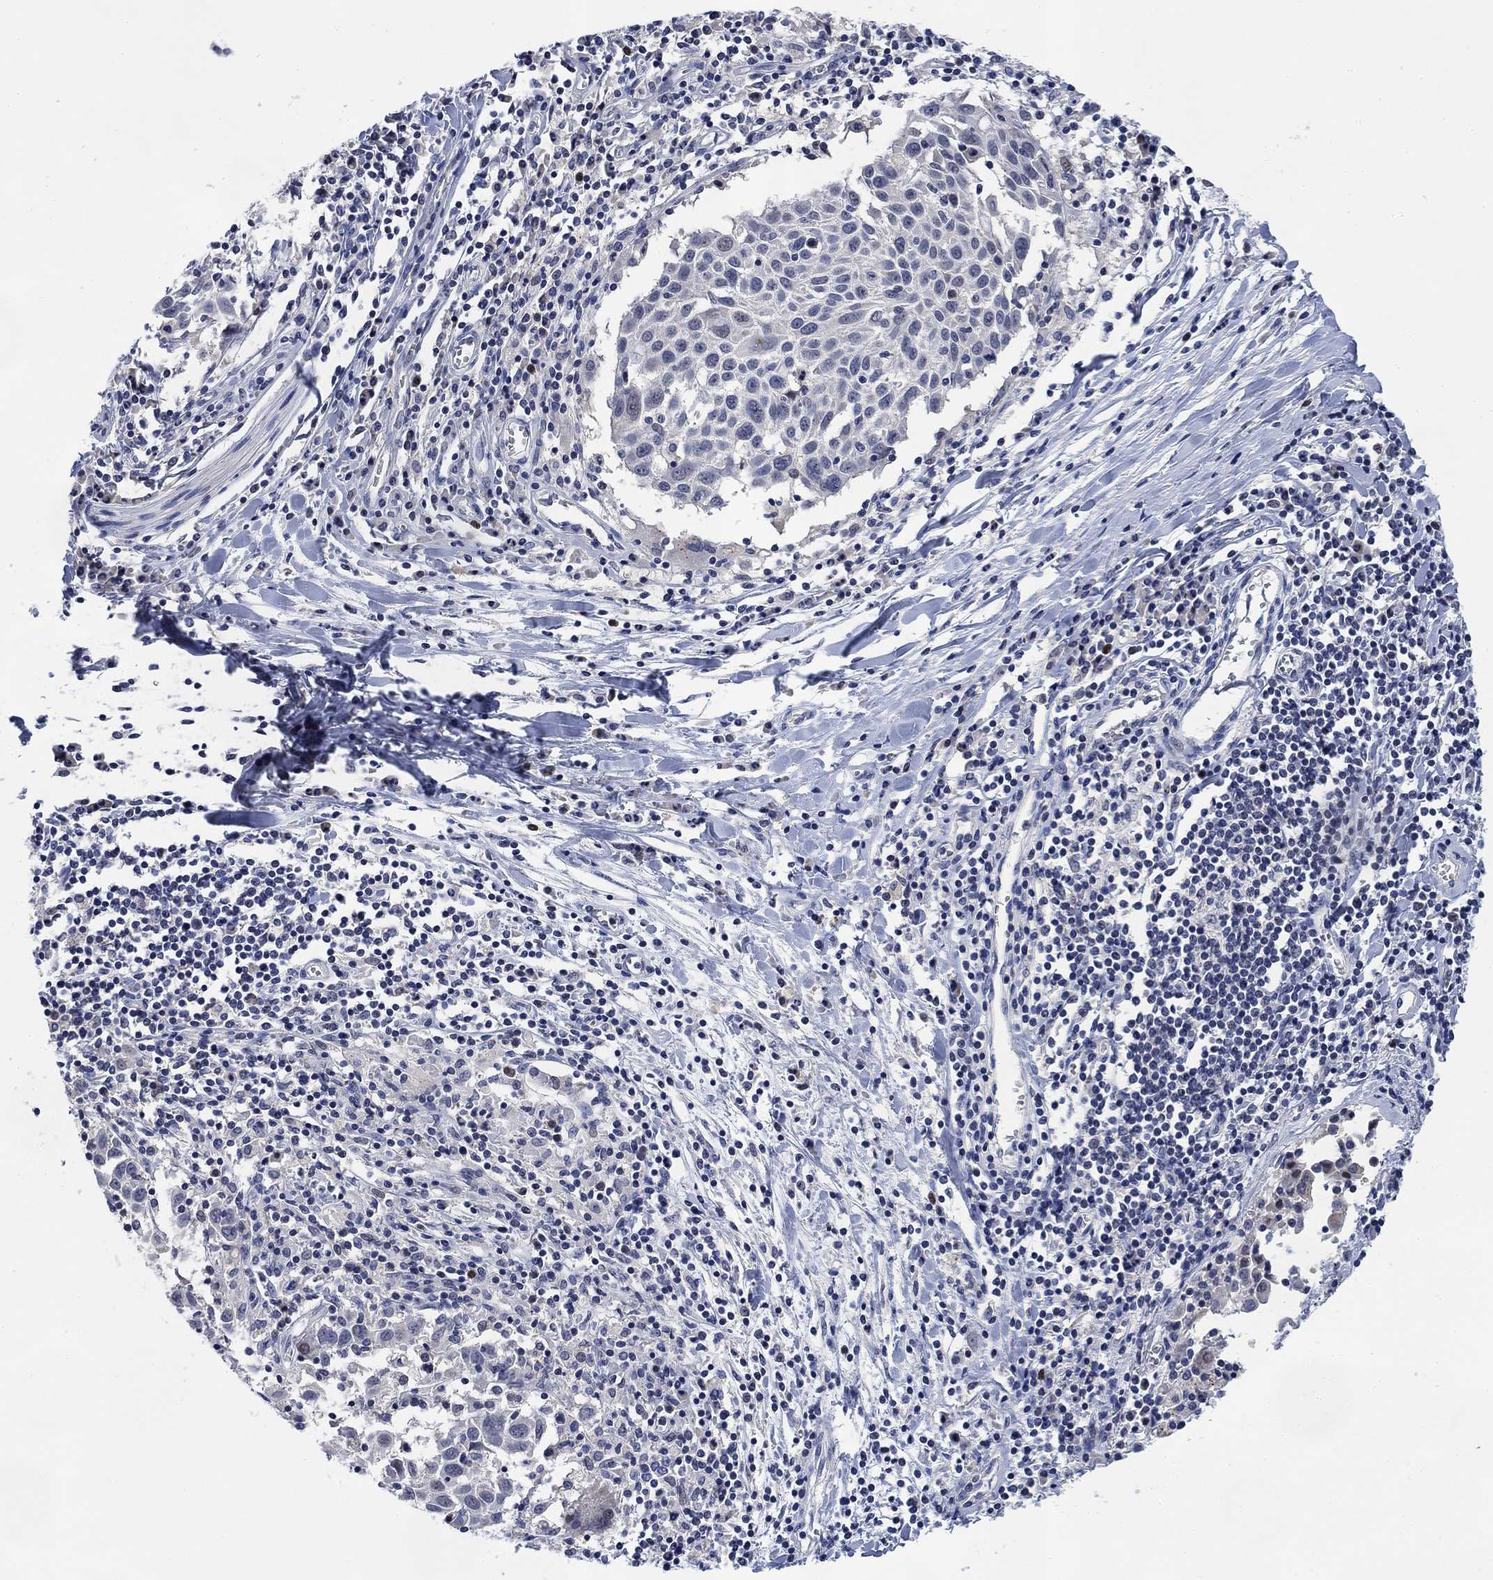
{"staining": {"intensity": "negative", "quantity": "none", "location": "none"}, "tissue": "lung cancer", "cell_type": "Tumor cells", "image_type": "cancer", "snomed": [{"axis": "morphology", "description": "Squamous cell carcinoma, NOS"}, {"axis": "topography", "description": "Lung"}], "caption": "There is no significant expression in tumor cells of lung cancer (squamous cell carcinoma). (DAB (3,3'-diaminobenzidine) immunohistochemistry (IHC) visualized using brightfield microscopy, high magnification).", "gene": "DAZL", "patient": {"sex": "male", "age": 57}}